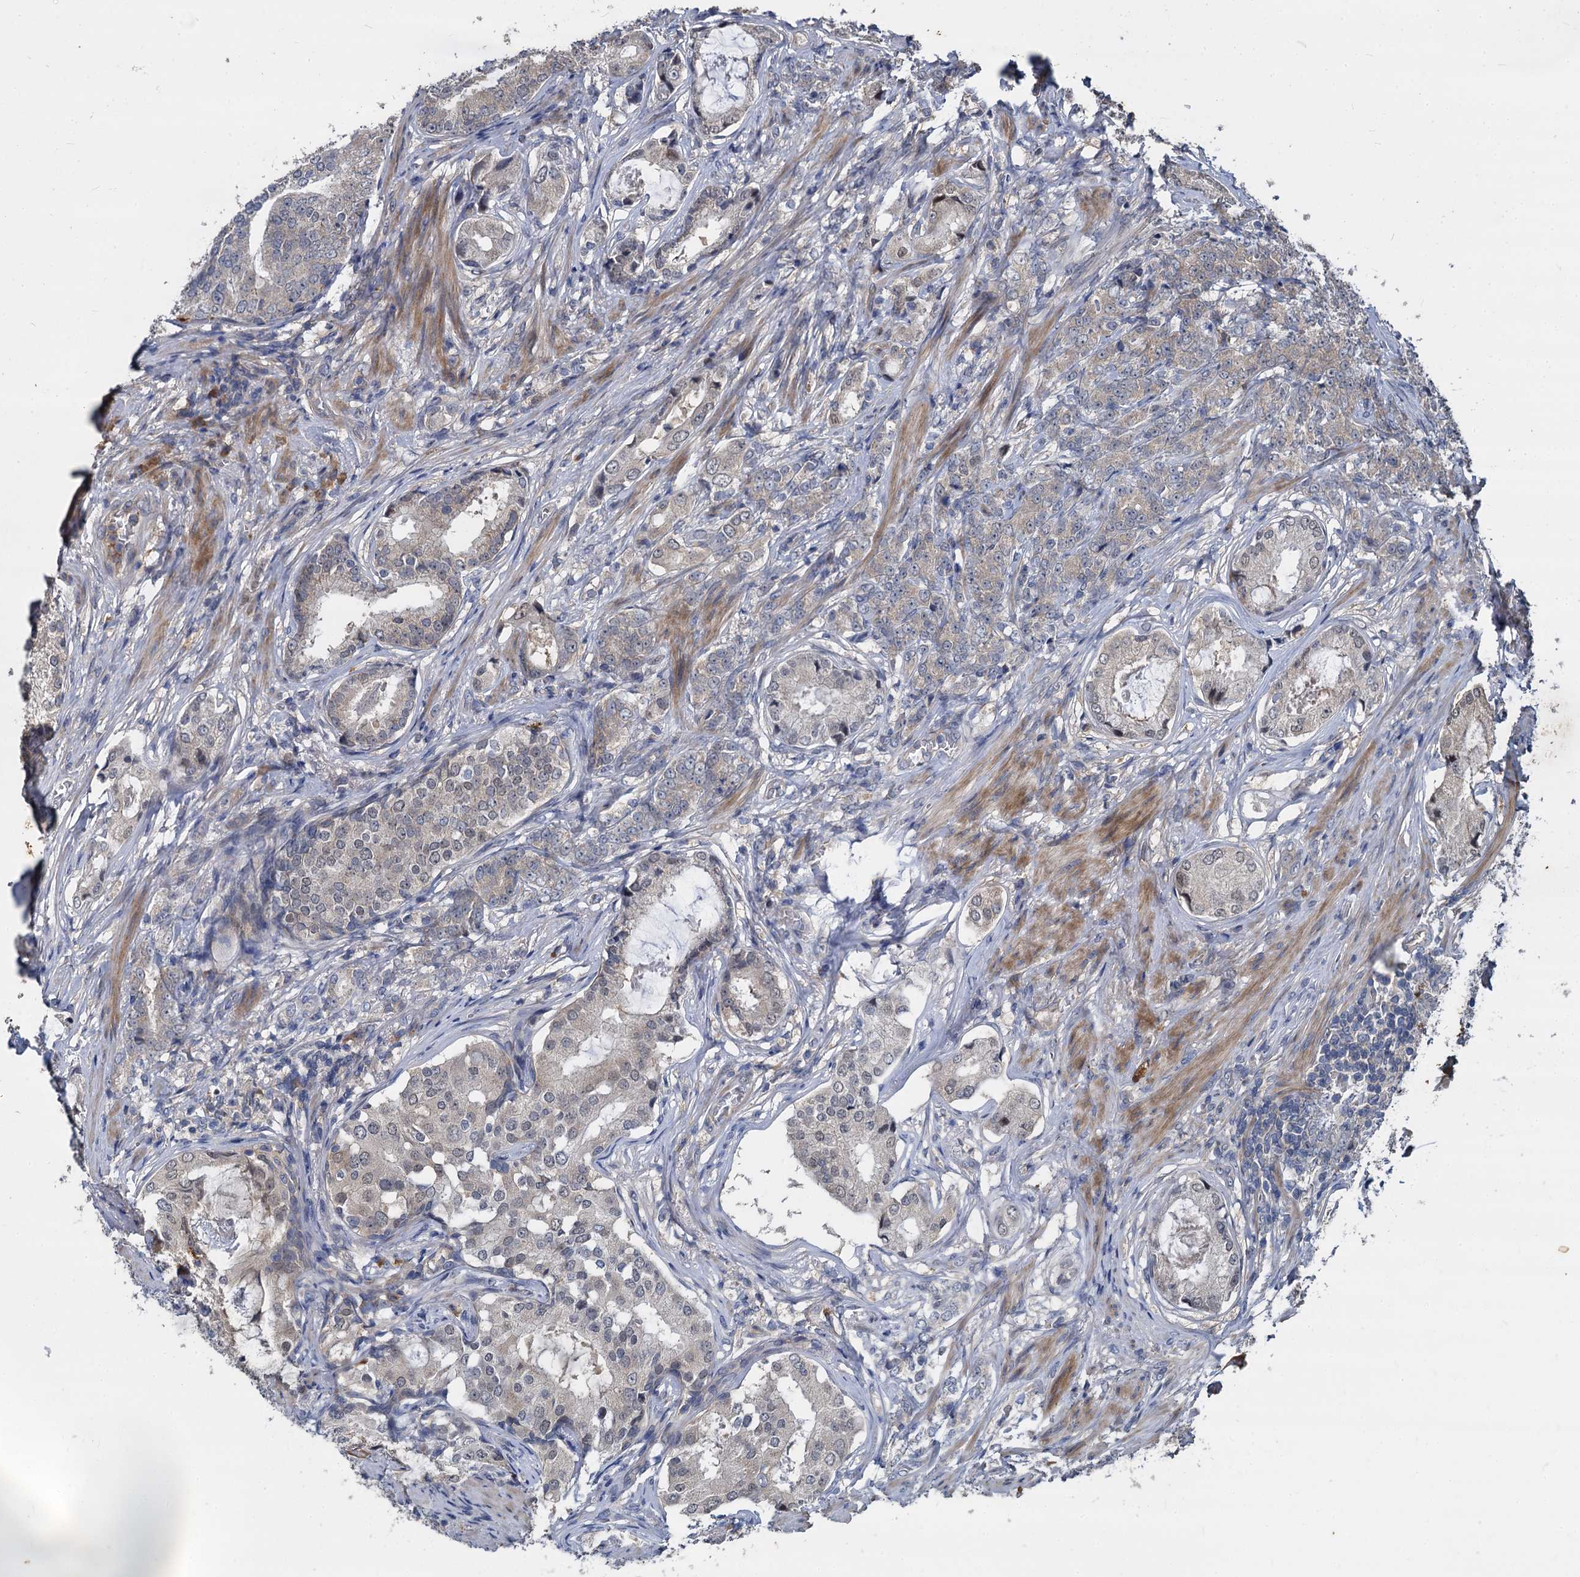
{"staining": {"intensity": "negative", "quantity": "none", "location": "none"}, "tissue": "prostate cancer", "cell_type": "Tumor cells", "image_type": "cancer", "snomed": [{"axis": "morphology", "description": "Adenocarcinoma, Low grade"}, {"axis": "topography", "description": "Prostate"}], "caption": "Immunohistochemistry photomicrograph of human adenocarcinoma (low-grade) (prostate) stained for a protein (brown), which exhibits no positivity in tumor cells. Nuclei are stained in blue.", "gene": "CCDC184", "patient": {"sex": "male", "age": 71}}